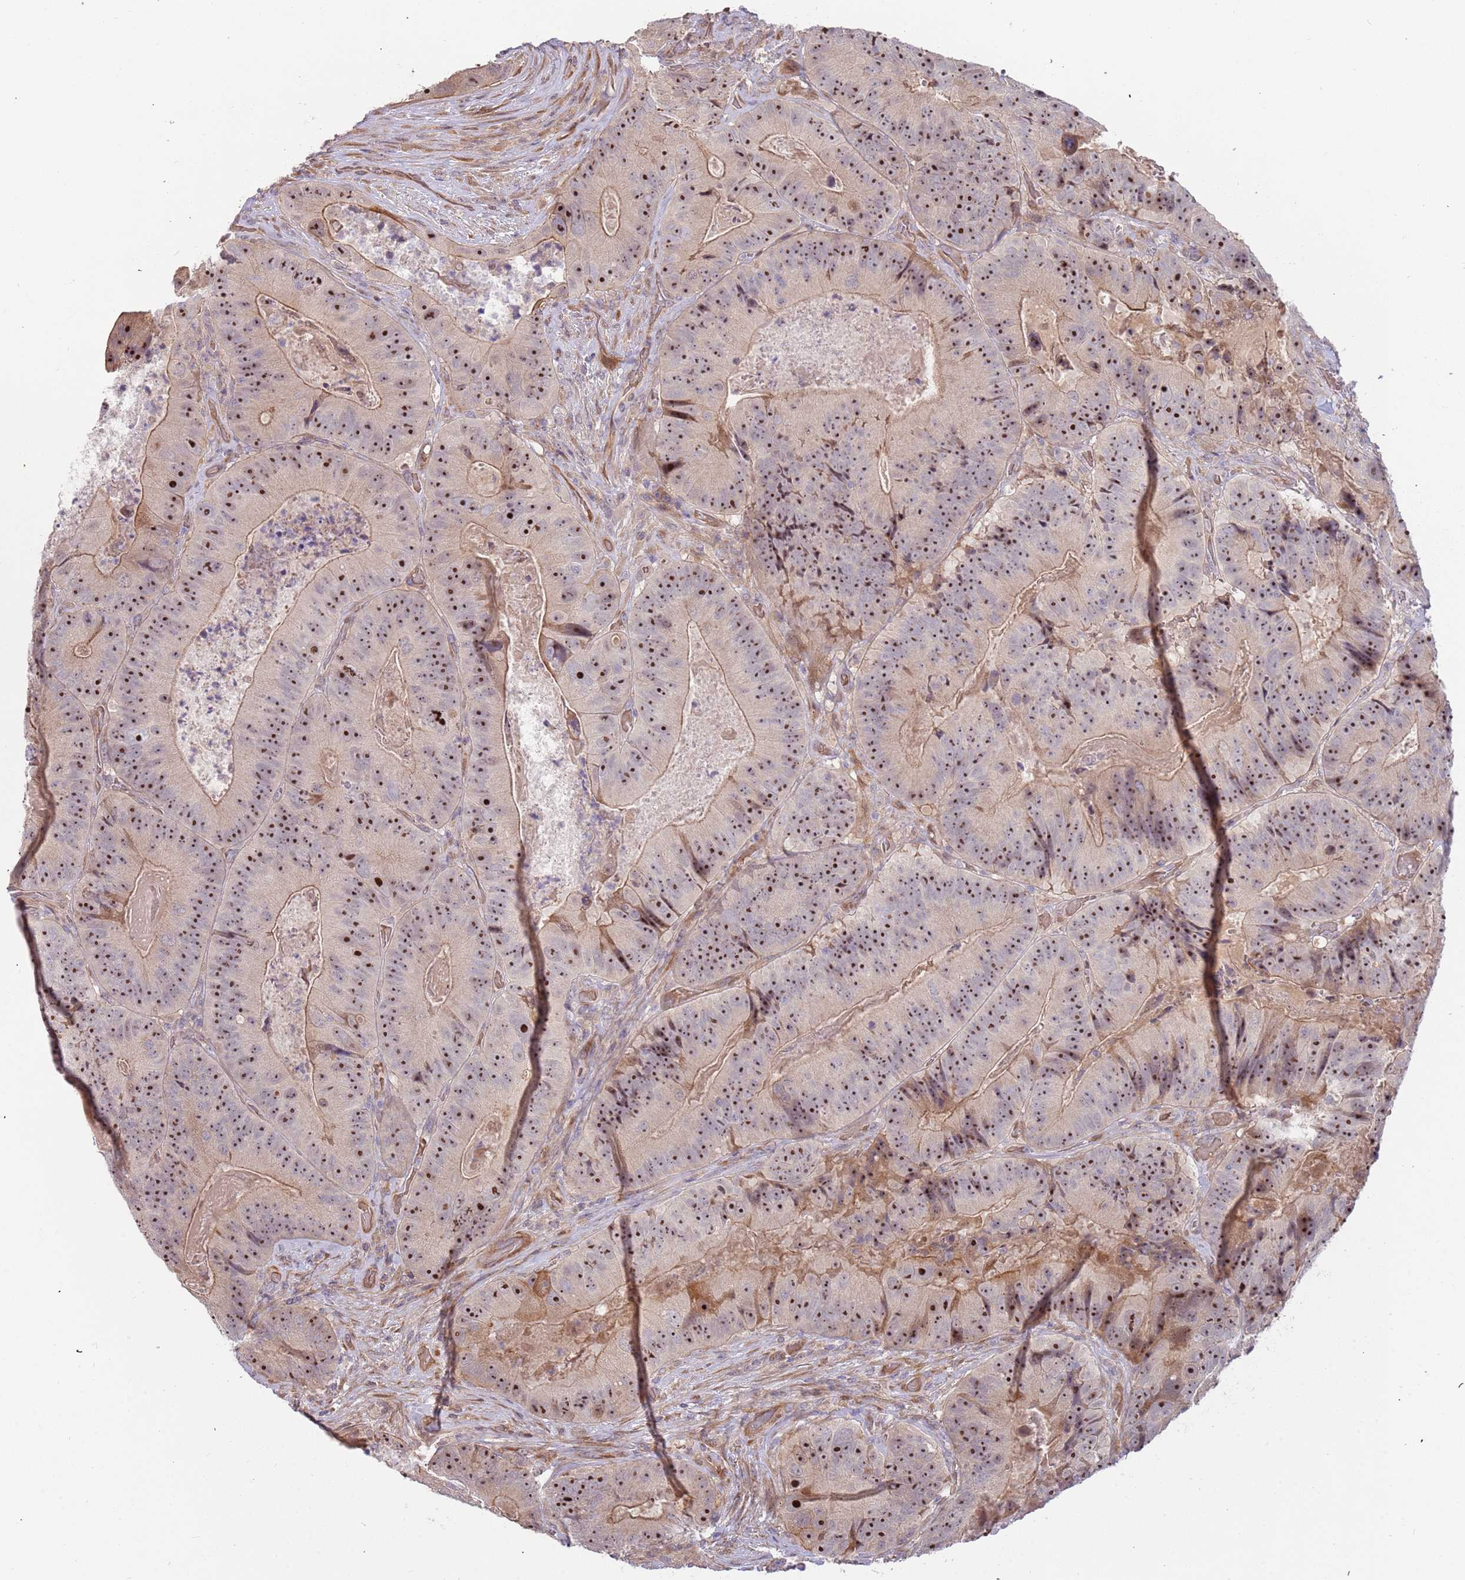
{"staining": {"intensity": "moderate", "quantity": ">75%", "location": "cytoplasmic/membranous,nuclear"}, "tissue": "colorectal cancer", "cell_type": "Tumor cells", "image_type": "cancer", "snomed": [{"axis": "morphology", "description": "Adenocarcinoma, NOS"}, {"axis": "topography", "description": "Colon"}], "caption": "This image shows immunohistochemistry (IHC) staining of human colorectal cancer (adenocarcinoma), with medium moderate cytoplasmic/membranous and nuclear positivity in about >75% of tumor cells.", "gene": "TRAPPC6B", "patient": {"sex": "female", "age": 86}}